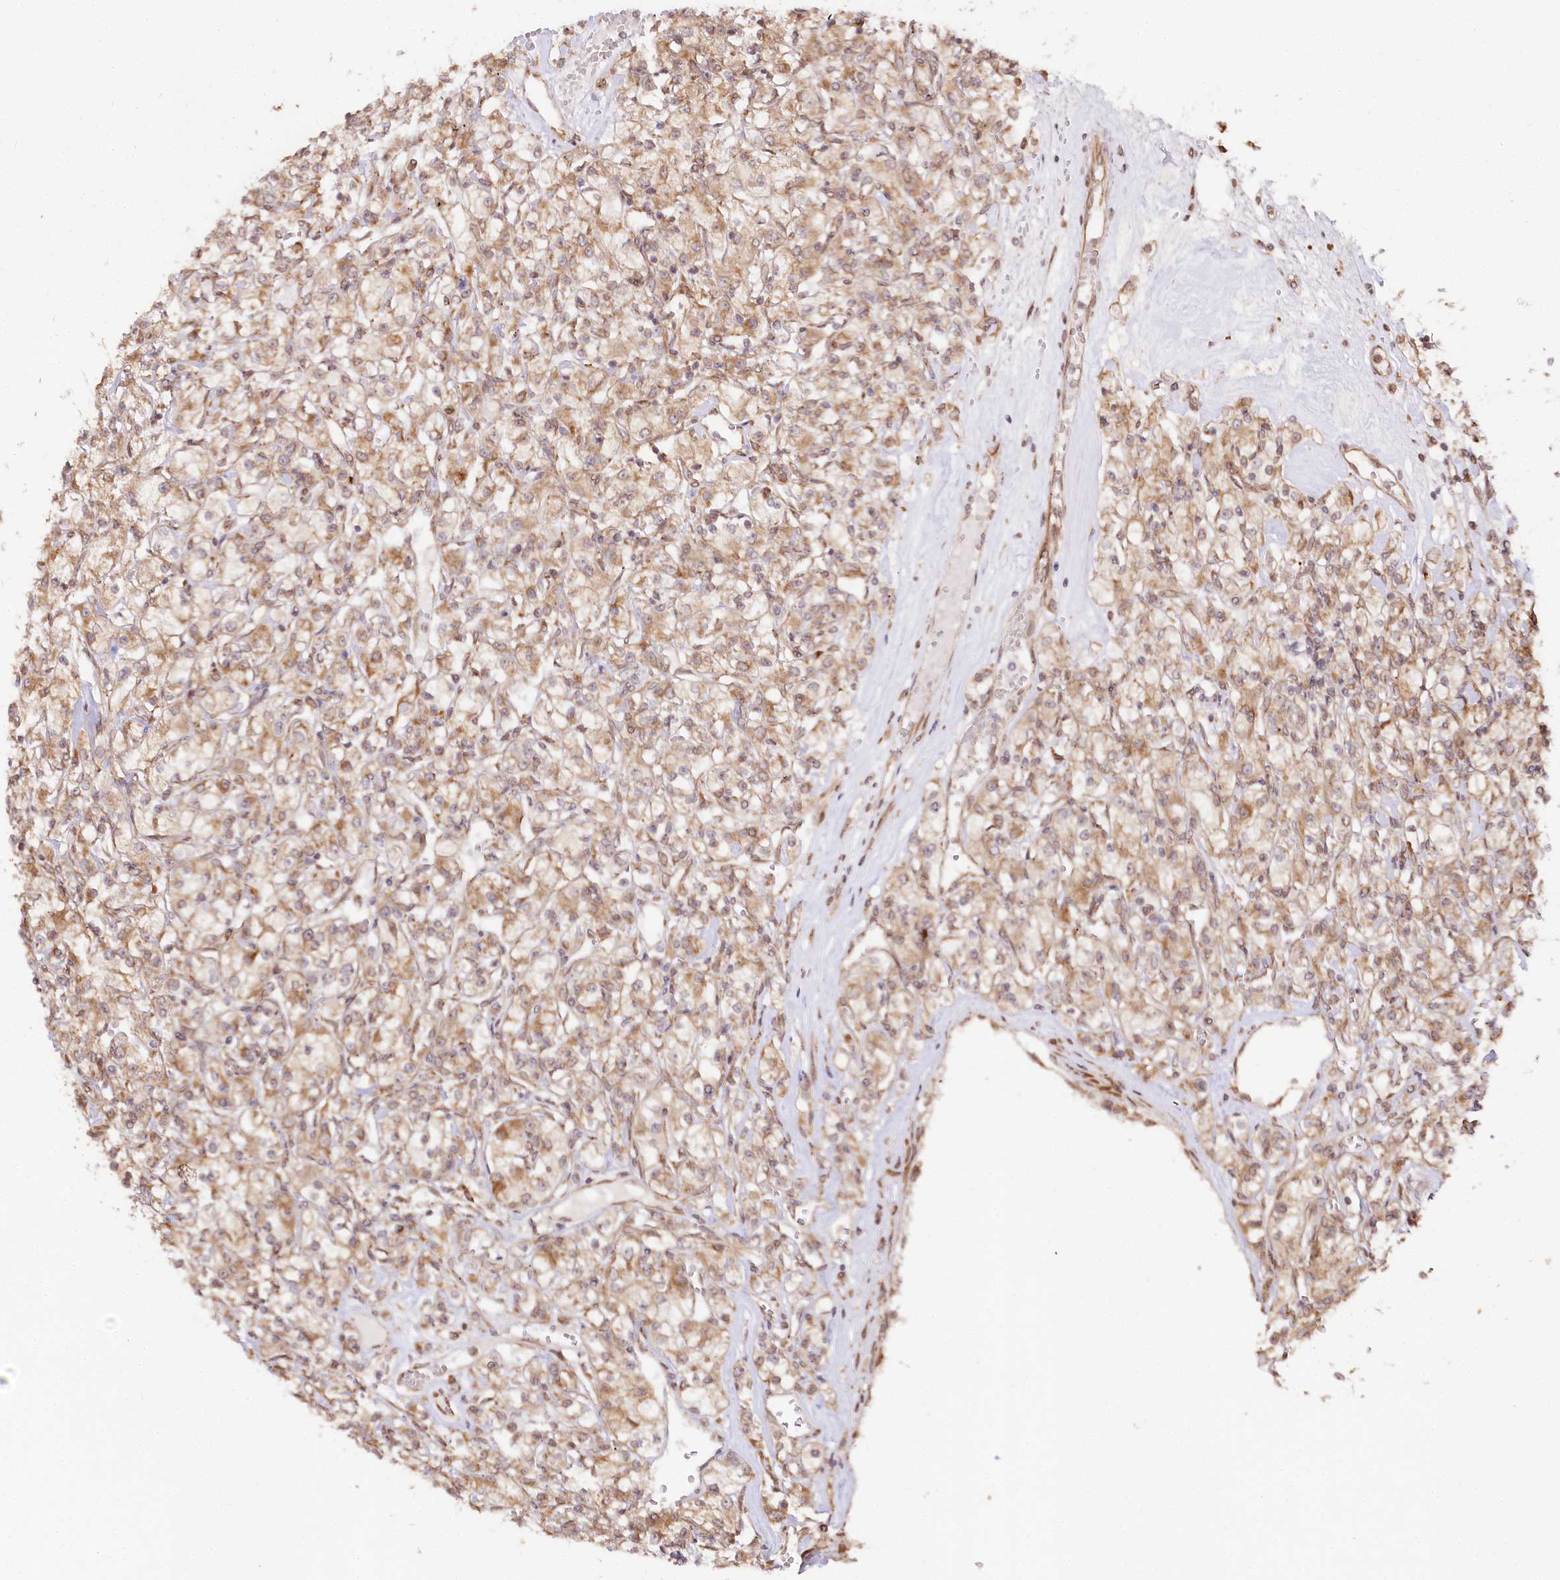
{"staining": {"intensity": "moderate", "quantity": ">75%", "location": "cytoplasmic/membranous"}, "tissue": "renal cancer", "cell_type": "Tumor cells", "image_type": "cancer", "snomed": [{"axis": "morphology", "description": "Adenocarcinoma, NOS"}, {"axis": "topography", "description": "Kidney"}], "caption": "Immunohistochemistry (IHC) staining of renal adenocarcinoma, which demonstrates medium levels of moderate cytoplasmic/membranous staining in approximately >75% of tumor cells indicating moderate cytoplasmic/membranous protein expression. The staining was performed using DAB (brown) for protein detection and nuclei were counterstained in hematoxylin (blue).", "gene": "ENSG00000144785", "patient": {"sex": "female", "age": 59}}